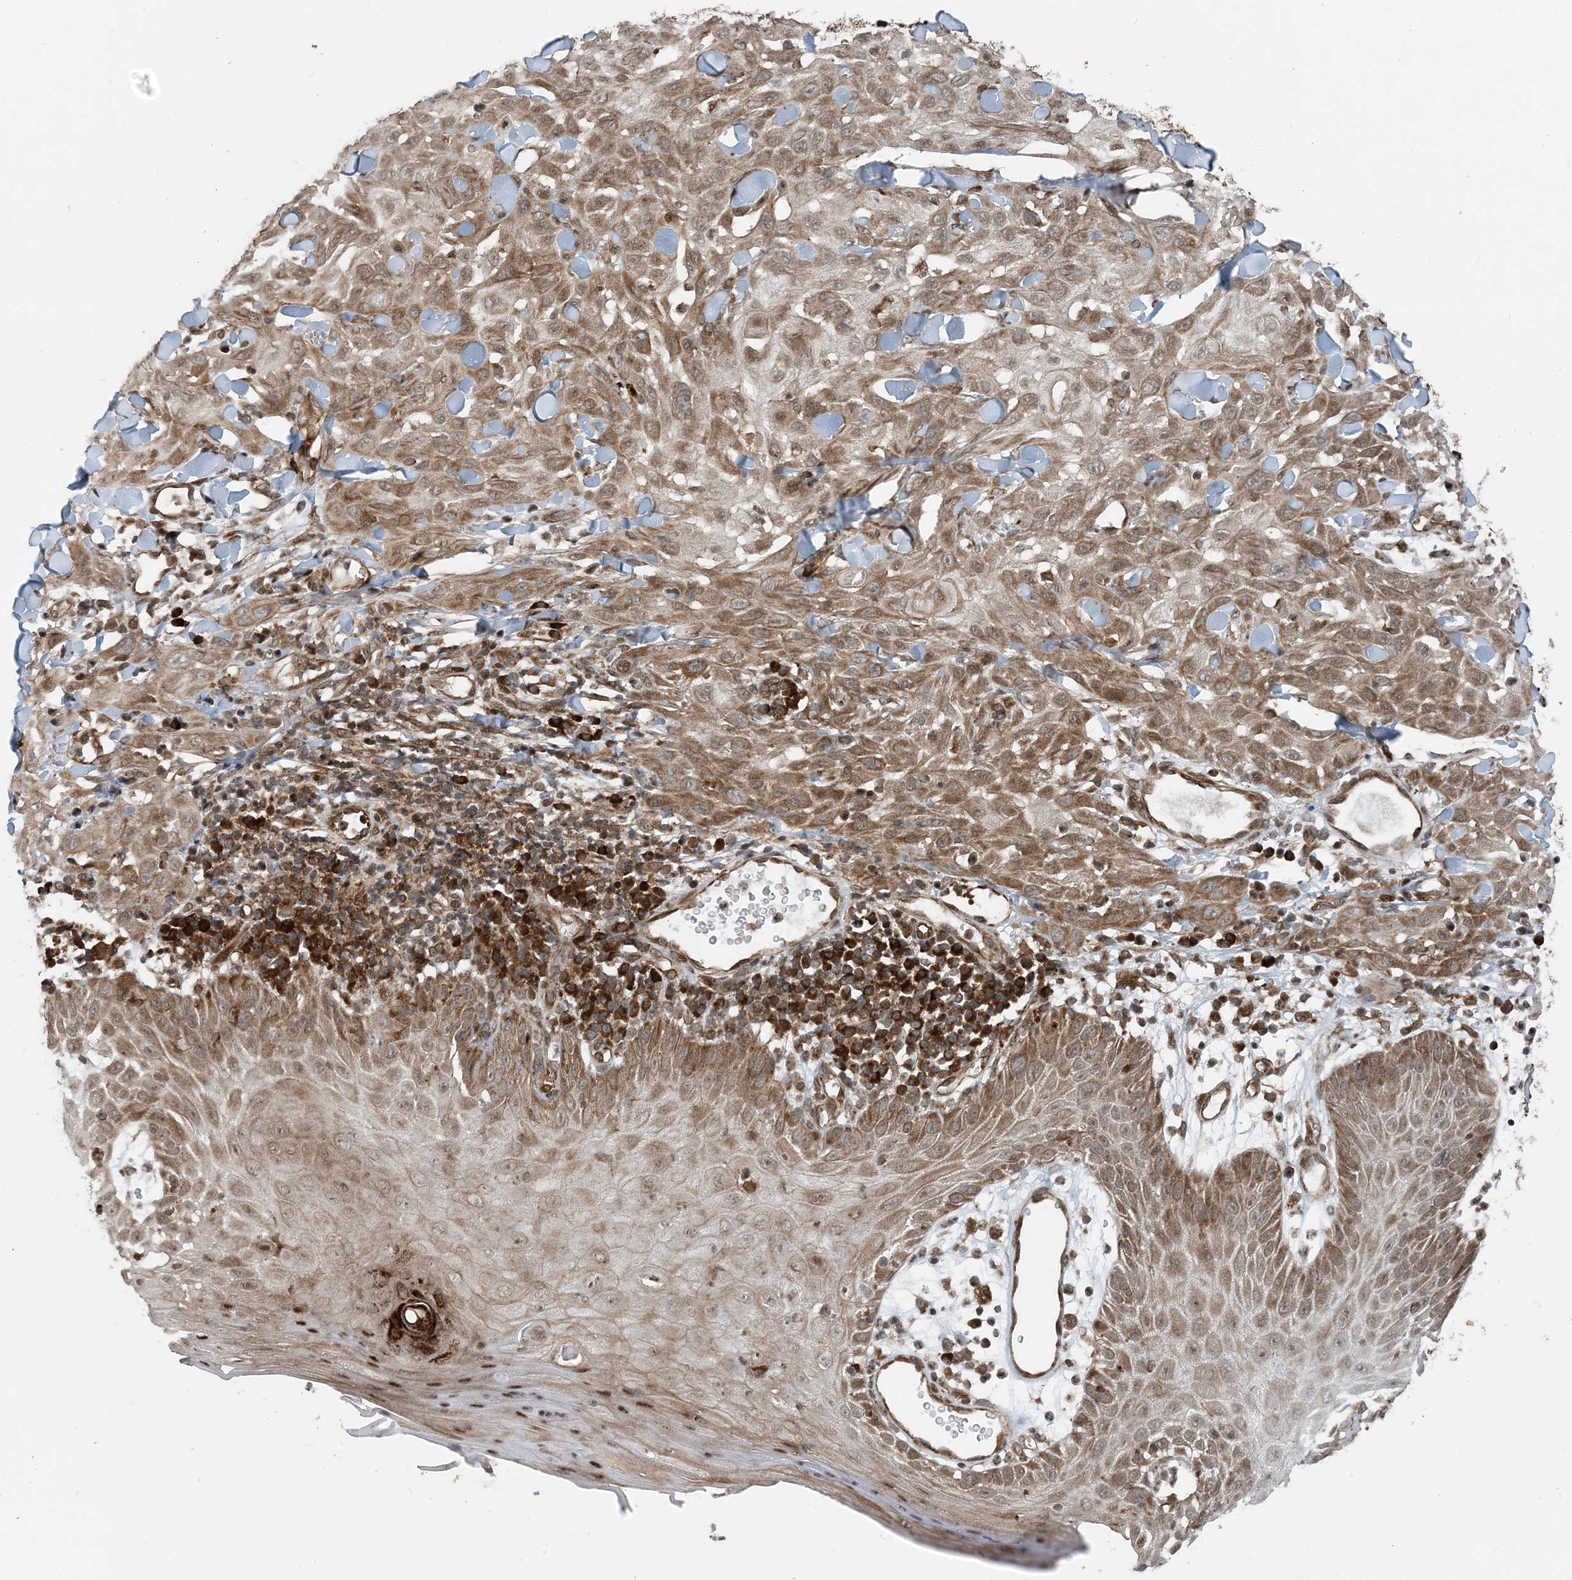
{"staining": {"intensity": "moderate", "quantity": ">75%", "location": "cytoplasmic/membranous"}, "tissue": "skin cancer", "cell_type": "Tumor cells", "image_type": "cancer", "snomed": [{"axis": "morphology", "description": "Squamous cell carcinoma, NOS"}, {"axis": "topography", "description": "Skin"}], "caption": "Immunohistochemical staining of squamous cell carcinoma (skin) shows medium levels of moderate cytoplasmic/membranous protein positivity in about >75% of tumor cells. The staining is performed using DAB (3,3'-diaminobenzidine) brown chromogen to label protein expression. The nuclei are counter-stained blue using hematoxylin.", "gene": "EDEM2", "patient": {"sex": "male", "age": 24}}